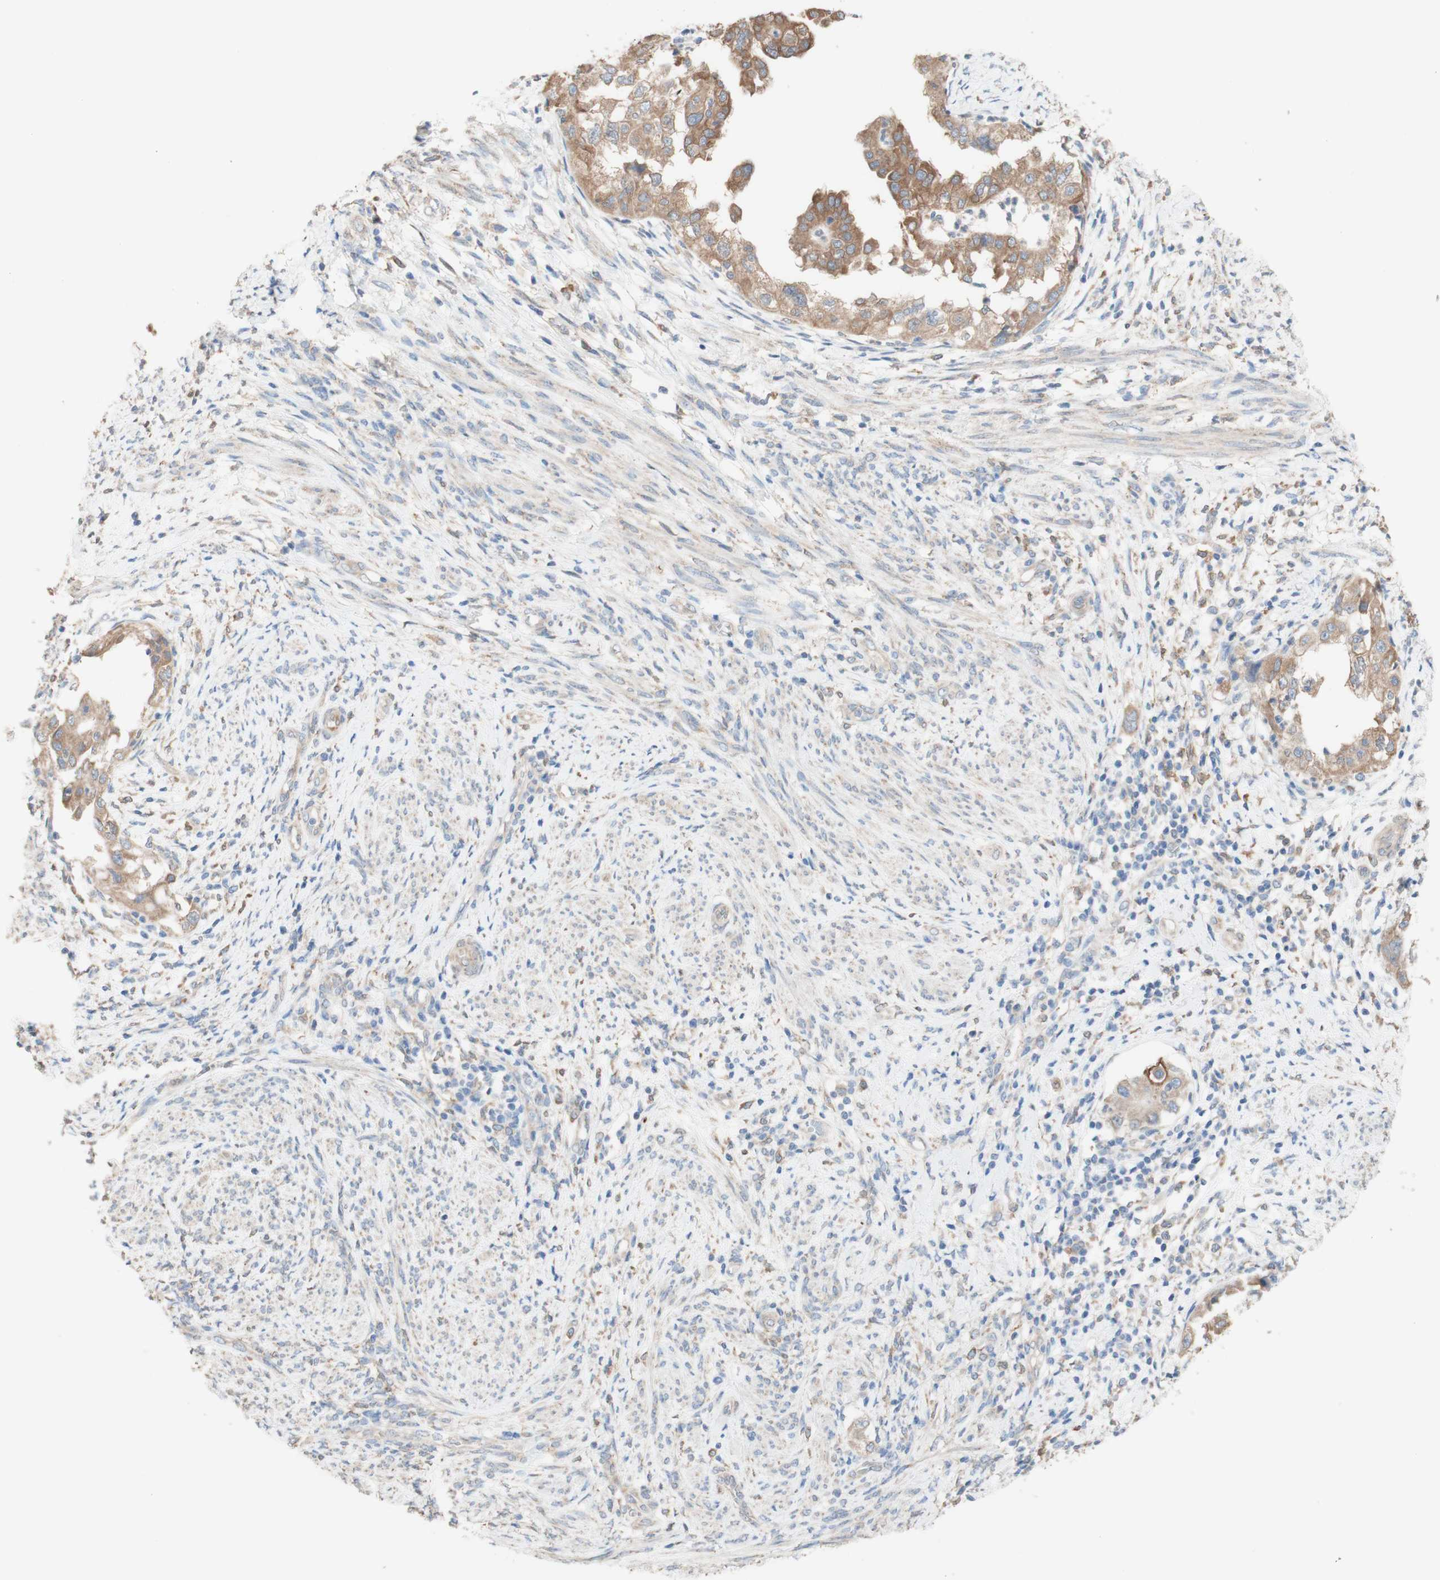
{"staining": {"intensity": "moderate", "quantity": ">75%", "location": "cytoplasmic/membranous"}, "tissue": "endometrial cancer", "cell_type": "Tumor cells", "image_type": "cancer", "snomed": [{"axis": "morphology", "description": "Adenocarcinoma, NOS"}, {"axis": "topography", "description": "Endometrium"}], "caption": "Endometrial cancer (adenocarcinoma) tissue displays moderate cytoplasmic/membranous positivity in about >75% of tumor cells, visualized by immunohistochemistry.", "gene": "COMT", "patient": {"sex": "female", "age": 85}}